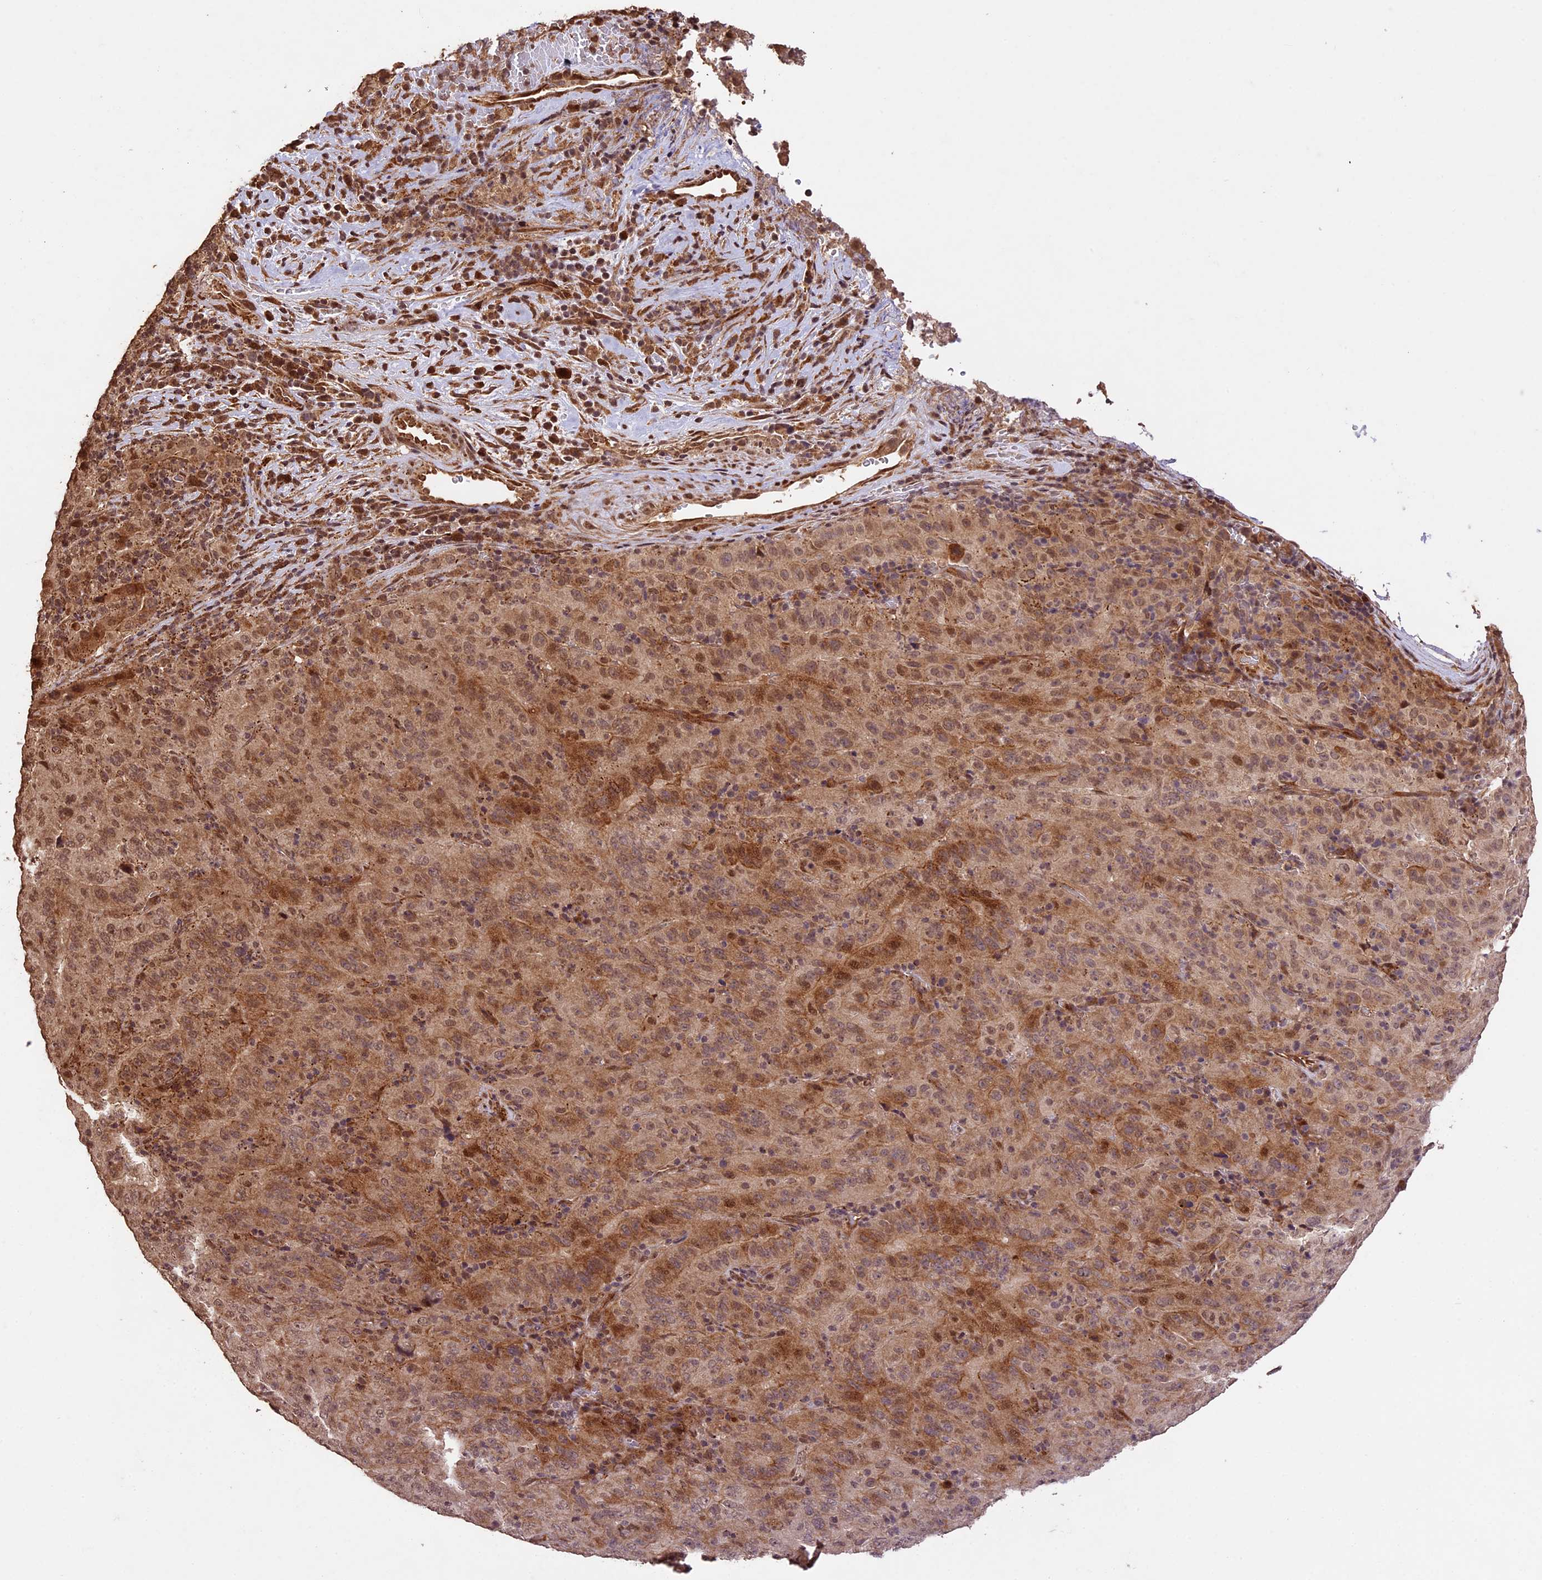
{"staining": {"intensity": "weak", "quantity": ">75%", "location": "cytoplasmic/membranous,nuclear"}, "tissue": "pancreatic cancer", "cell_type": "Tumor cells", "image_type": "cancer", "snomed": [{"axis": "morphology", "description": "Adenocarcinoma, NOS"}, {"axis": "topography", "description": "Pancreas"}], "caption": "A photomicrograph of adenocarcinoma (pancreatic) stained for a protein shows weak cytoplasmic/membranous and nuclear brown staining in tumor cells.", "gene": "CDKN2AIP", "patient": {"sex": "male", "age": 63}}